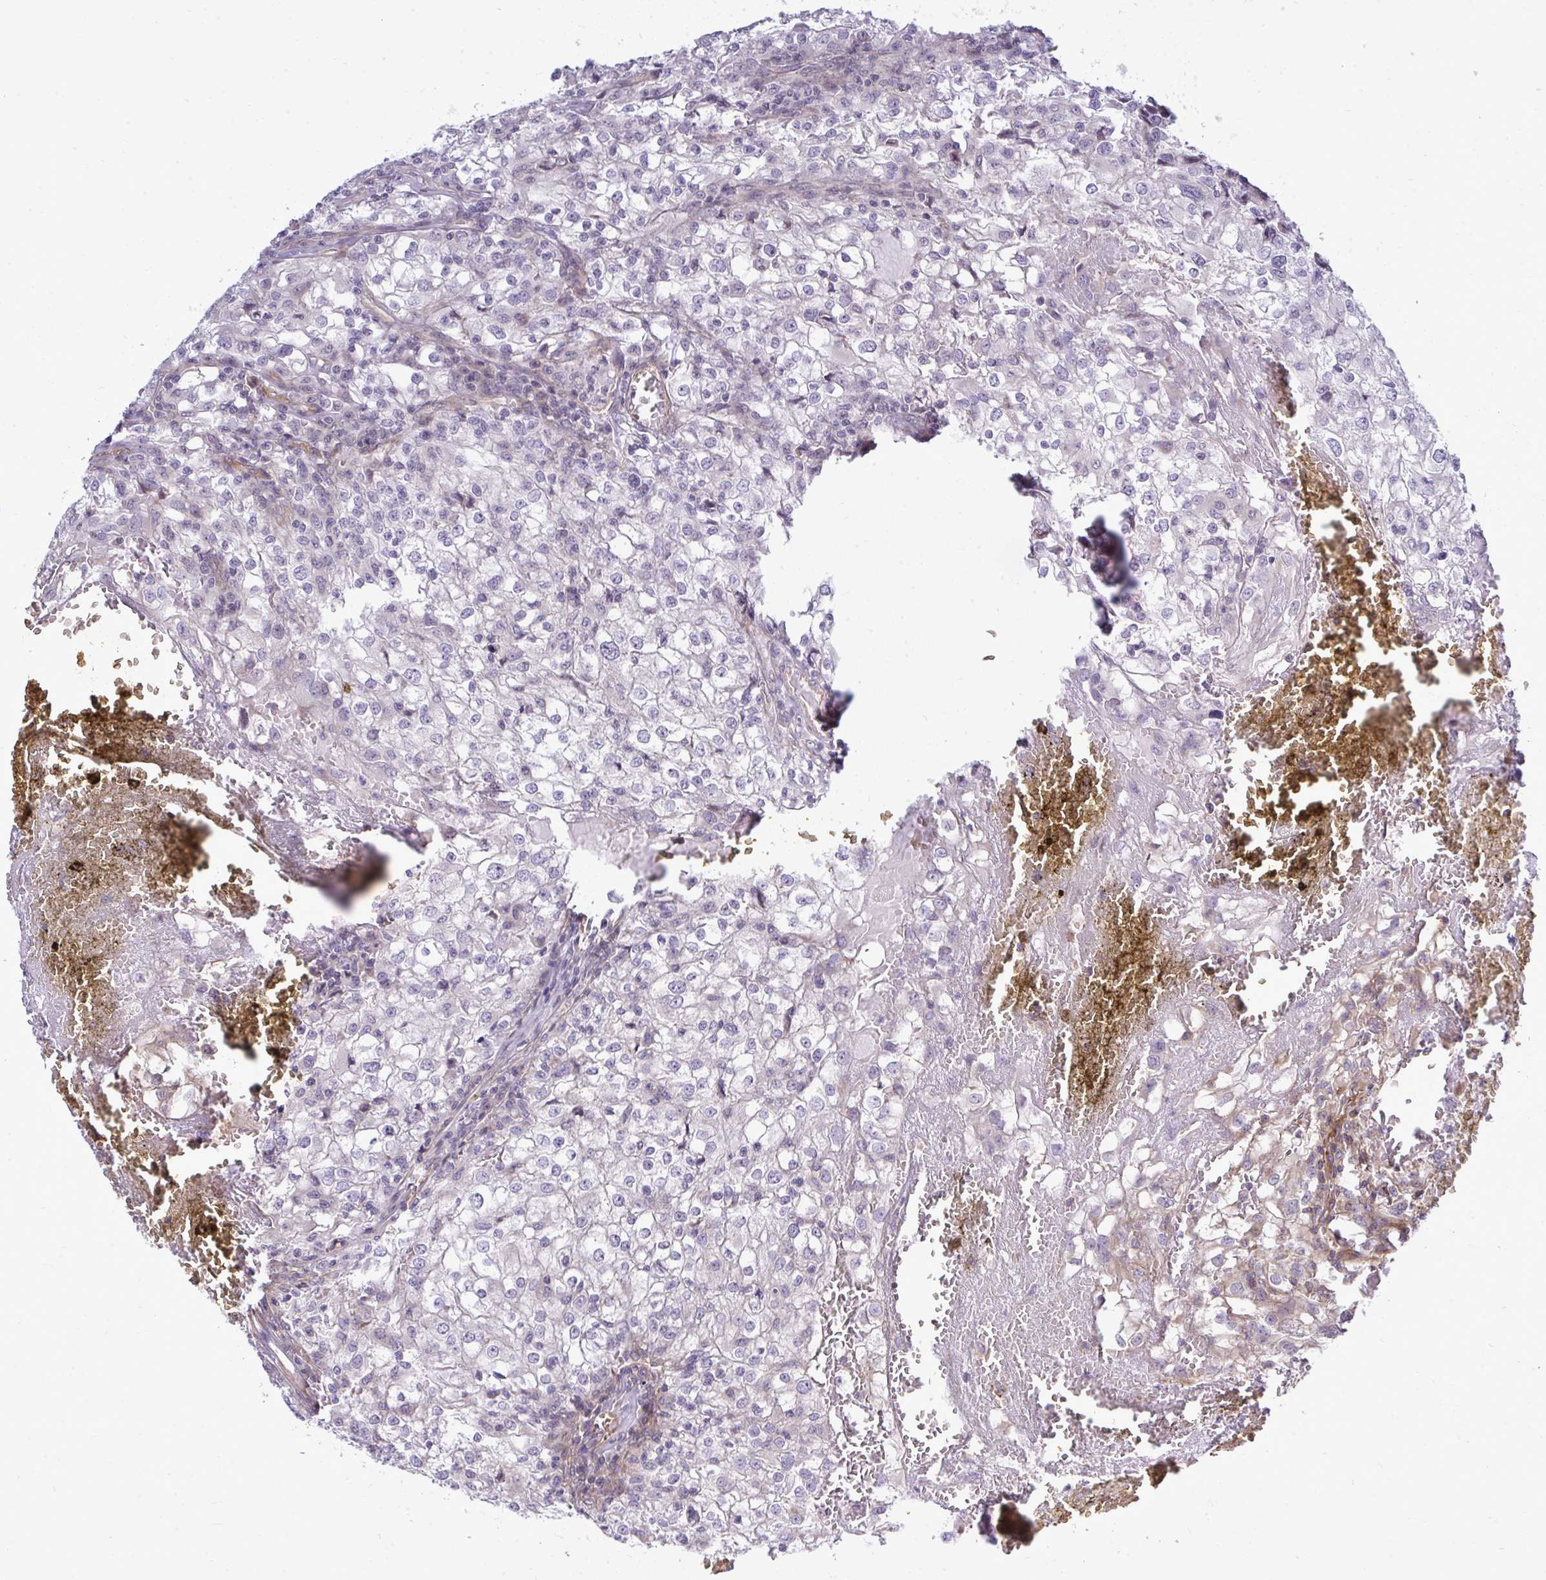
{"staining": {"intensity": "negative", "quantity": "none", "location": "none"}, "tissue": "renal cancer", "cell_type": "Tumor cells", "image_type": "cancer", "snomed": [{"axis": "morphology", "description": "Adenocarcinoma, NOS"}, {"axis": "topography", "description": "Kidney"}], "caption": "Tumor cells are negative for protein expression in human renal cancer.", "gene": "FUT10", "patient": {"sex": "female", "age": 74}}